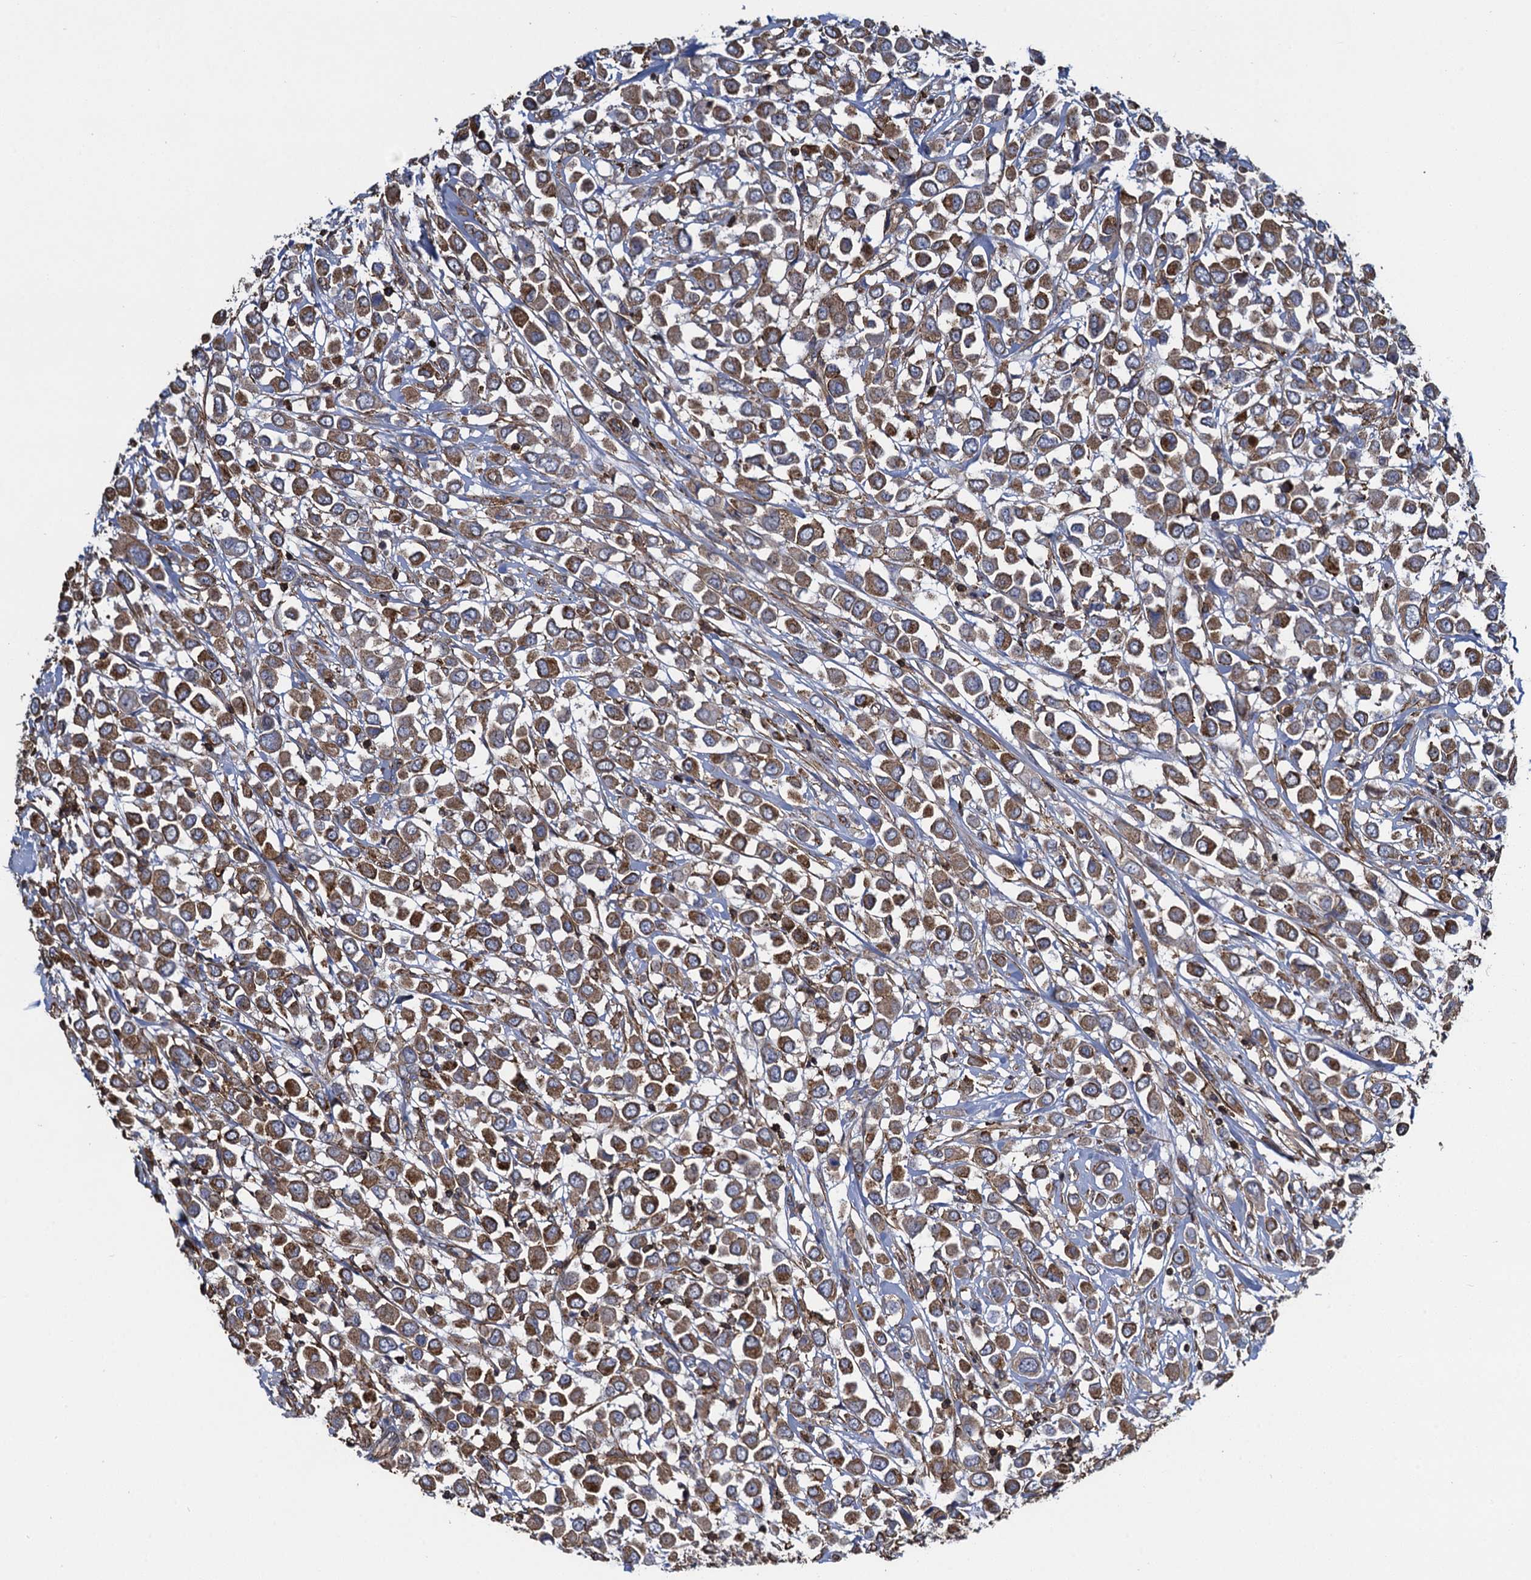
{"staining": {"intensity": "moderate", "quantity": ">75%", "location": "cytoplasmic/membranous"}, "tissue": "breast cancer", "cell_type": "Tumor cells", "image_type": "cancer", "snomed": [{"axis": "morphology", "description": "Duct carcinoma"}, {"axis": "topography", "description": "Breast"}], "caption": "A medium amount of moderate cytoplasmic/membranous positivity is present in approximately >75% of tumor cells in breast cancer tissue.", "gene": "PROSER2", "patient": {"sex": "female", "age": 61}}